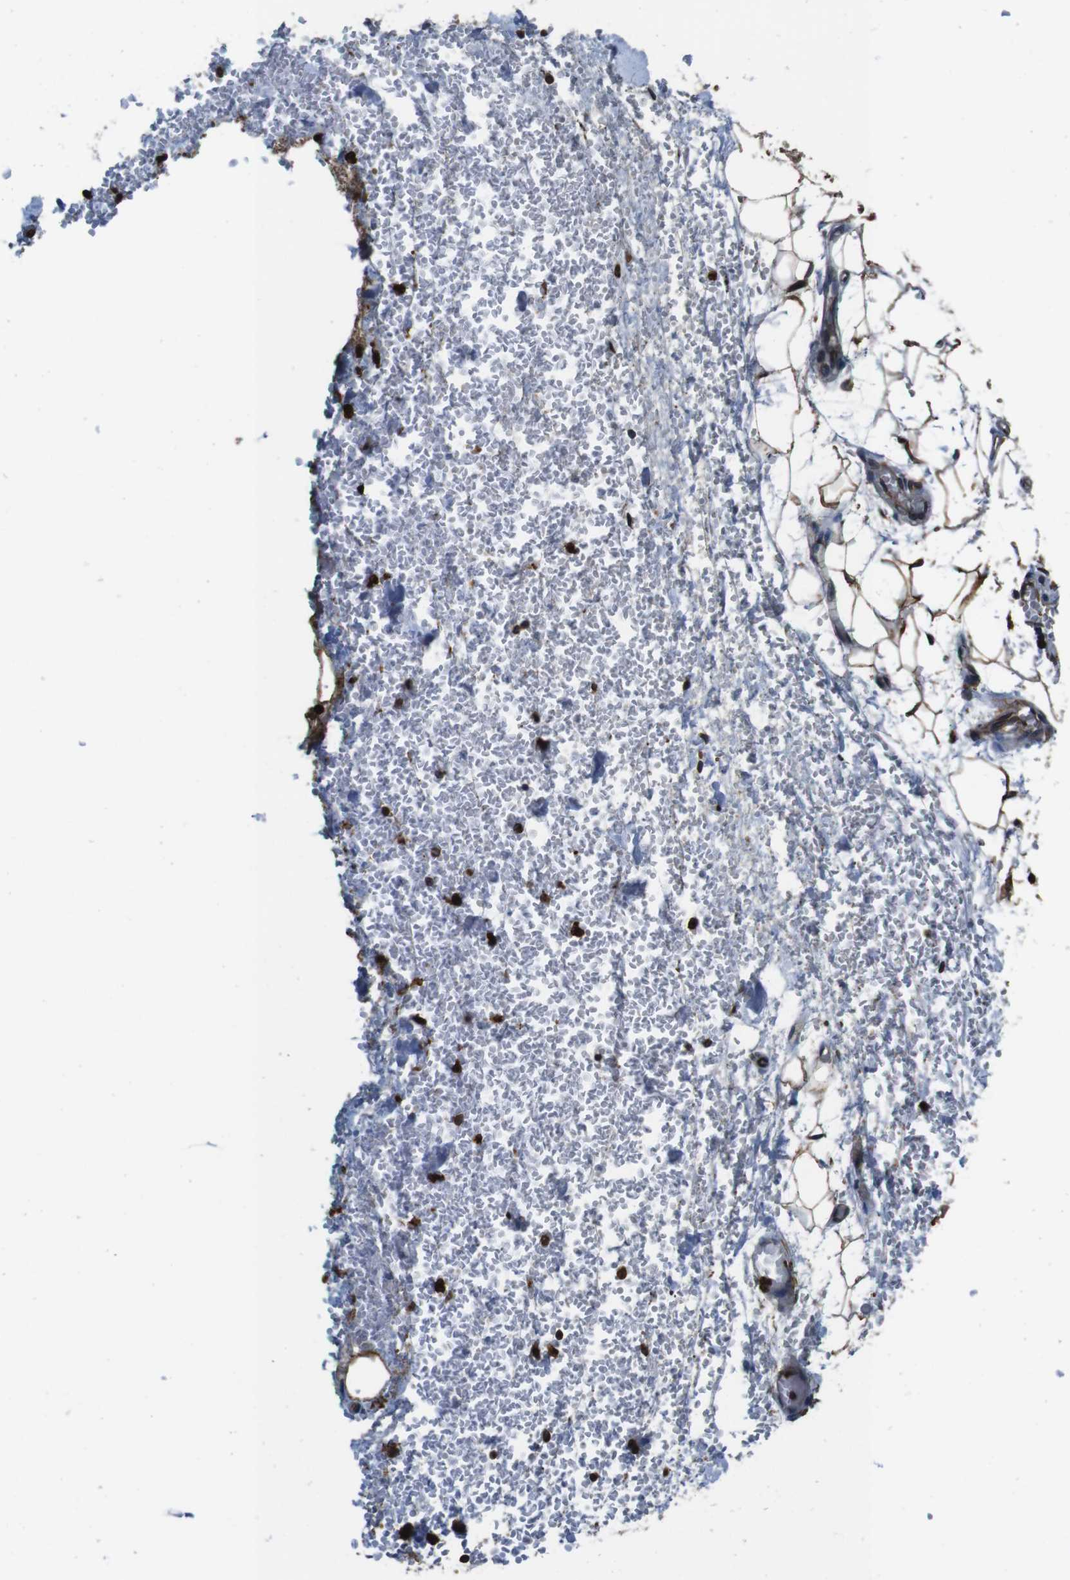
{"staining": {"intensity": "strong", "quantity": ">75%", "location": "cytoplasmic/membranous"}, "tissue": "adipose tissue", "cell_type": "Adipocytes", "image_type": "normal", "snomed": [{"axis": "morphology", "description": "Normal tissue, NOS"}, {"axis": "morphology", "description": "Adenocarcinoma, NOS"}, {"axis": "topography", "description": "Esophagus"}], "caption": "IHC (DAB (3,3'-diaminobenzidine)) staining of benign adipose tissue demonstrates strong cytoplasmic/membranous protein expression in about >75% of adipocytes. (DAB IHC with brightfield microscopy, high magnification).", "gene": "APMAP", "patient": {"sex": "male", "age": 62}}